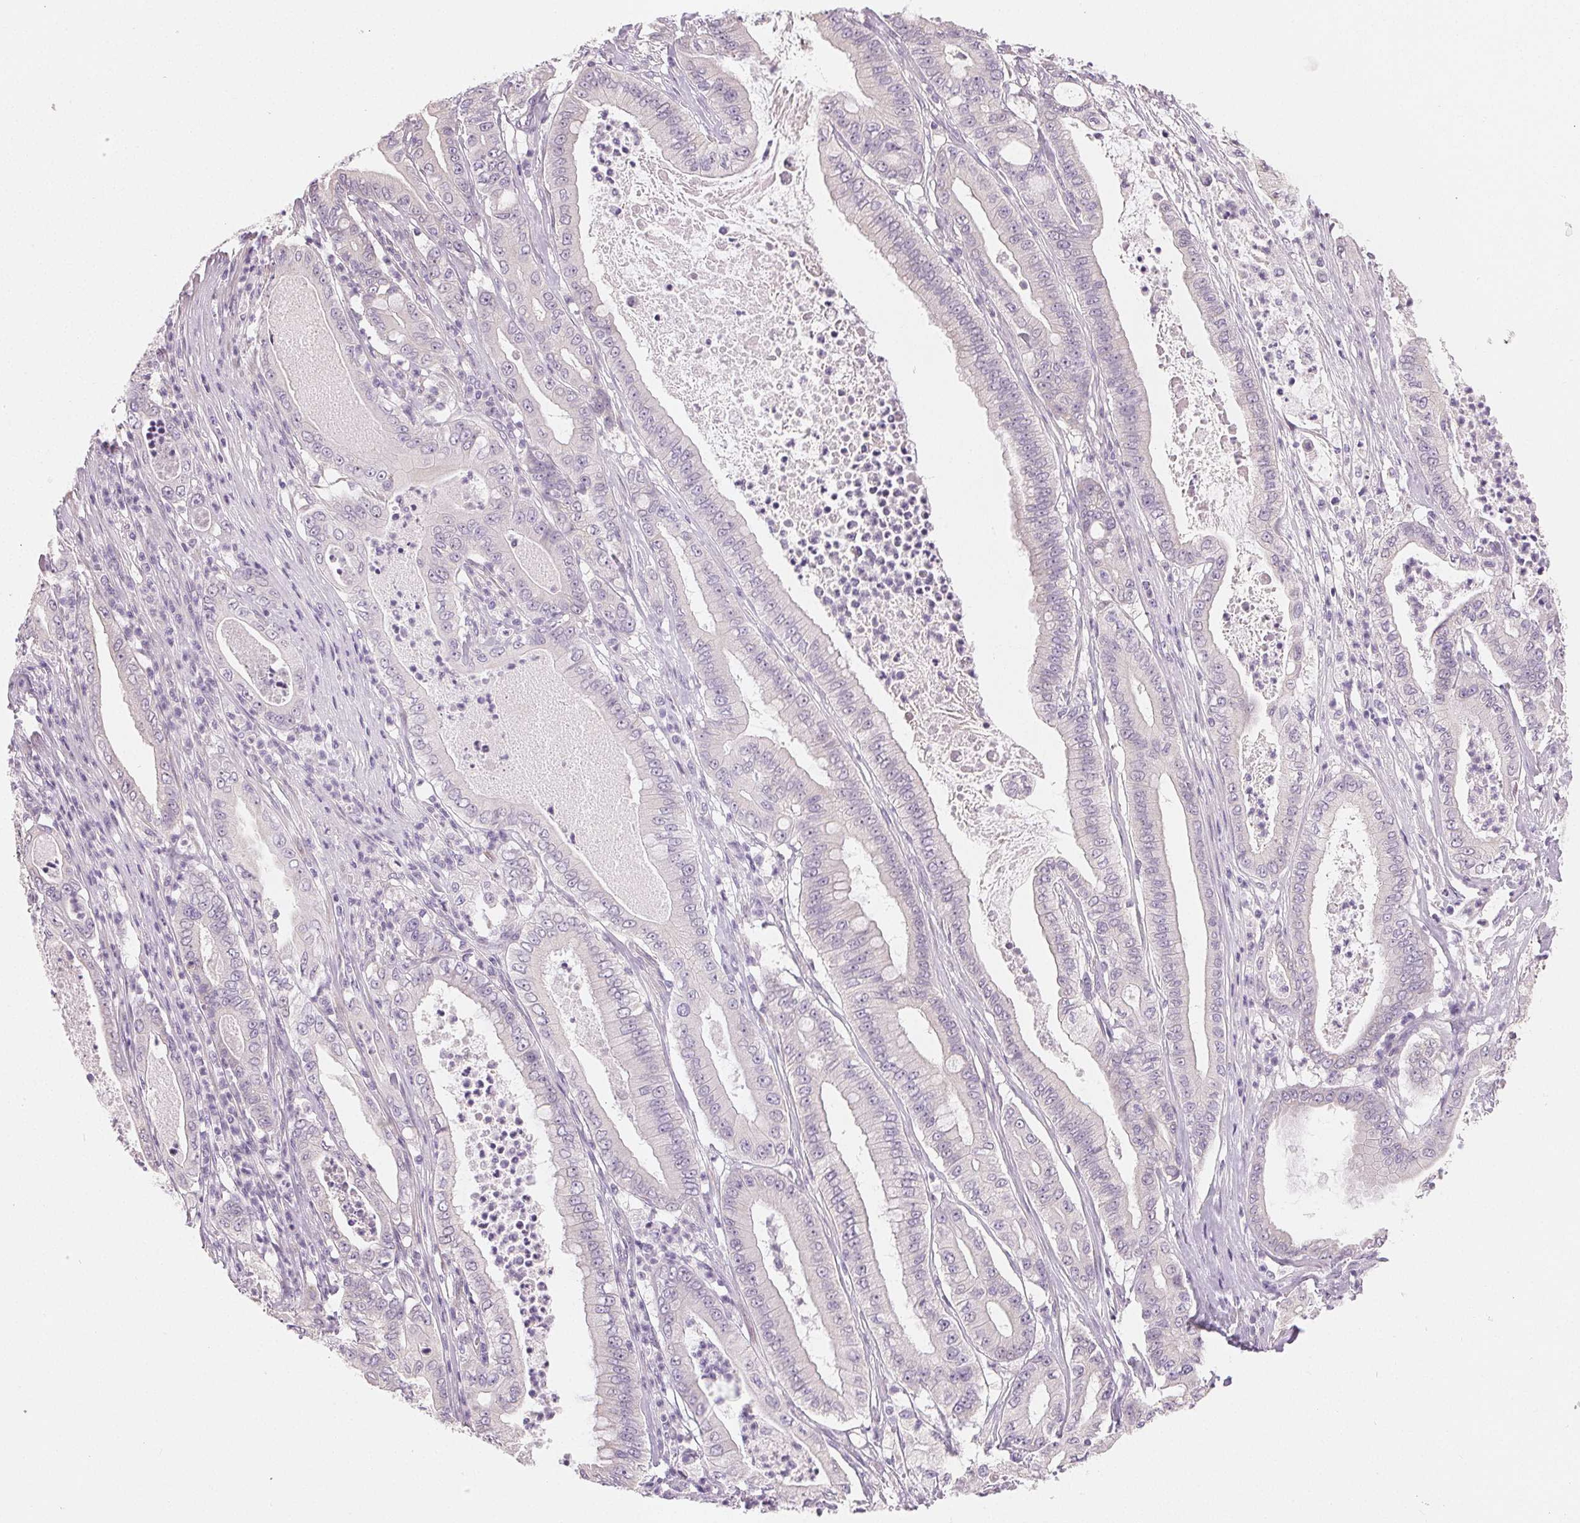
{"staining": {"intensity": "negative", "quantity": "none", "location": "none"}, "tissue": "pancreatic cancer", "cell_type": "Tumor cells", "image_type": "cancer", "snomed": [{"axis": "morphology", "description": "Adenocarcinoma, NOS"}, {"axis": "topography", "description": "Pancreas"}], "caption": "Immunohistochemical staining of human pancreatic cancer demonstrates no significant positivity in tumor cells. (DAB immunohistochemistry, high magnification).", "gene": "MYBL1", "patient": {"sex": "male", "age": 71}}